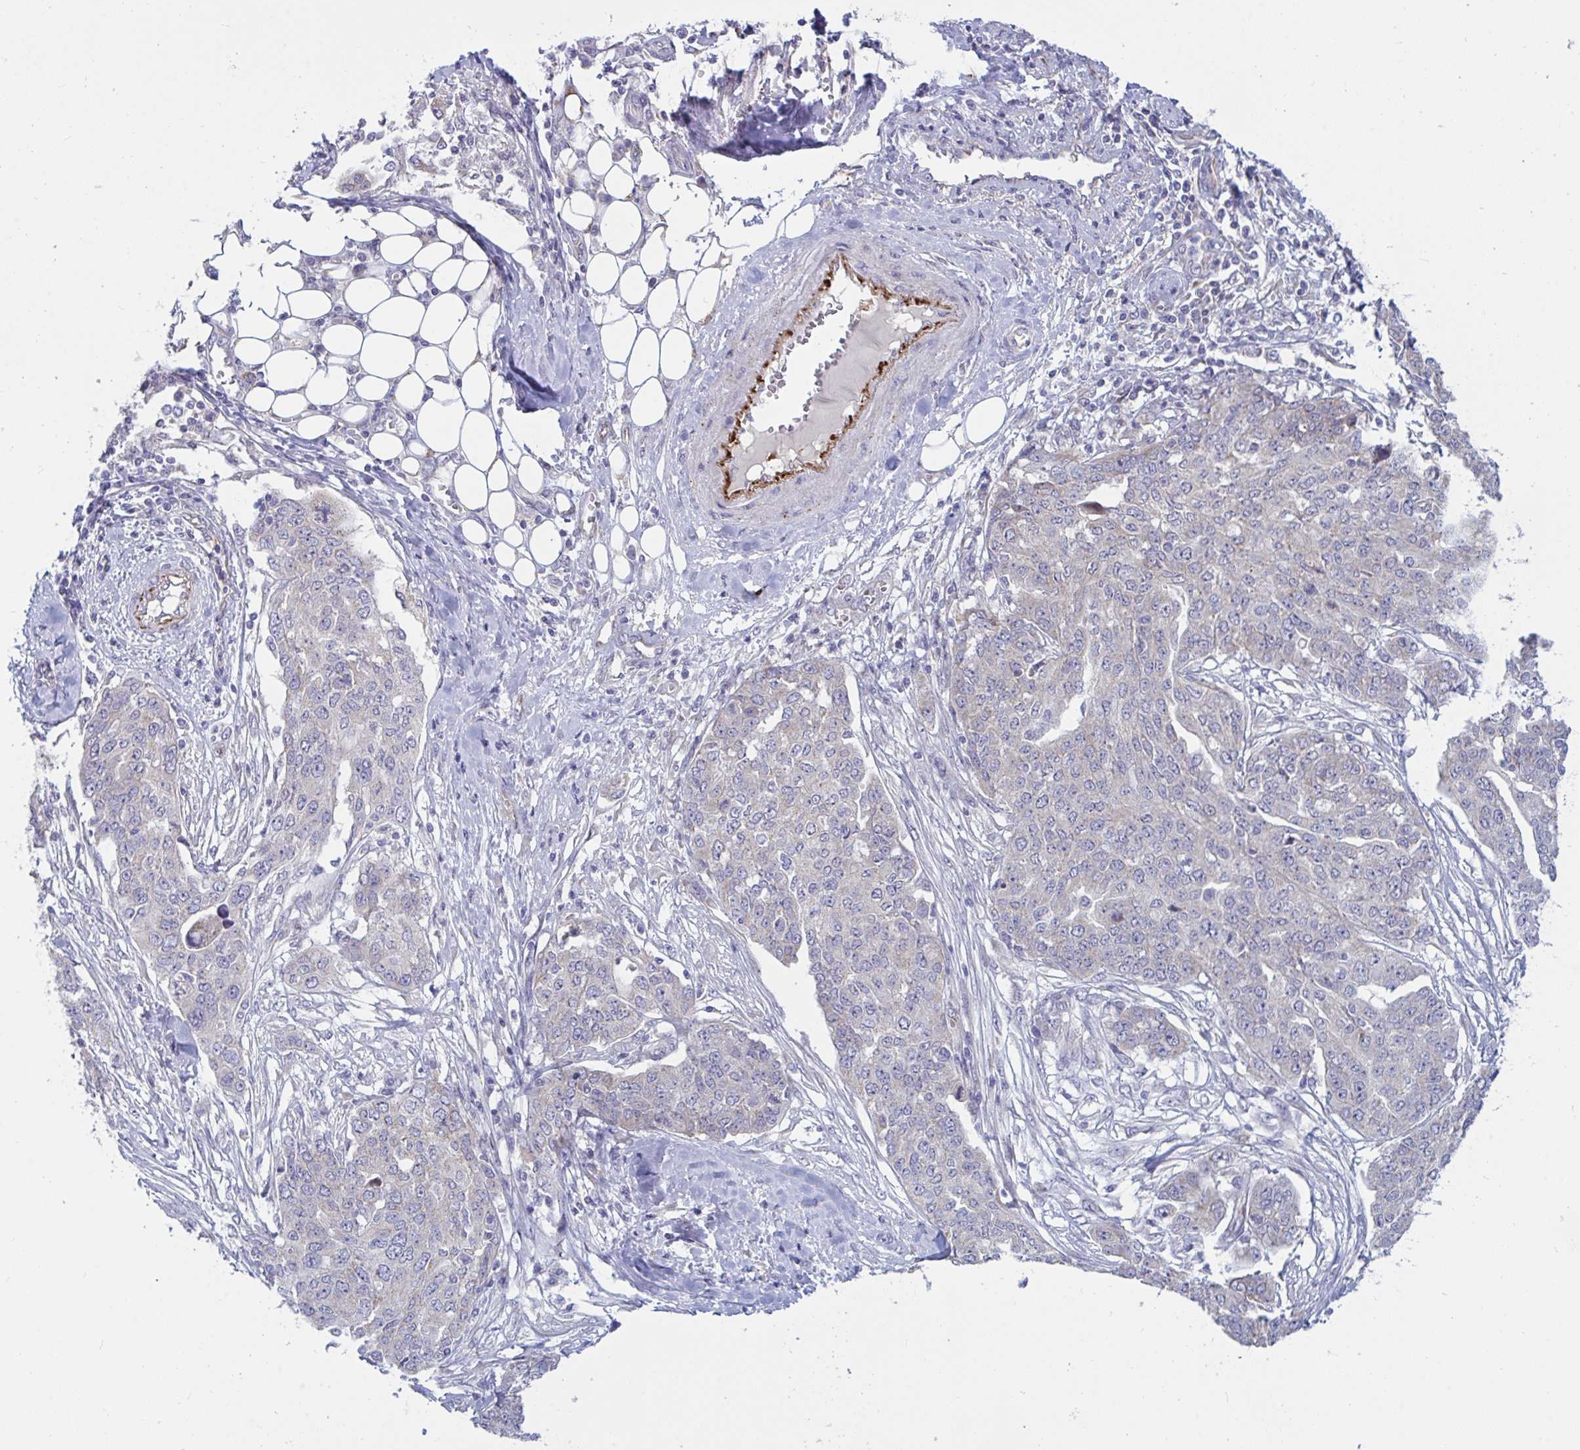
{"staining": {"intensity": "negative", "quantity": "none", "location": "none"}, "tissue": "ovarian cancer", "cell_type": "Tumor cells", "image_type": "cancer", "snomed": [{"axis": "morphology", "description": "Cystadenocarcinoma, serous, NOS"}, {"axis": "topography", "description": "Soft tissue"}, {"axis": "topography", "description": "Ovary"}], "caption": "High power microscopy photomicrograph of an immunohistochemistry (IHC) photomicrograph of ovarian serous cystadenocarcinoma, revealing no significant positivity in tumor cells.", "gene": "IL37", "patient": {"sex": "female", "age": 57}}